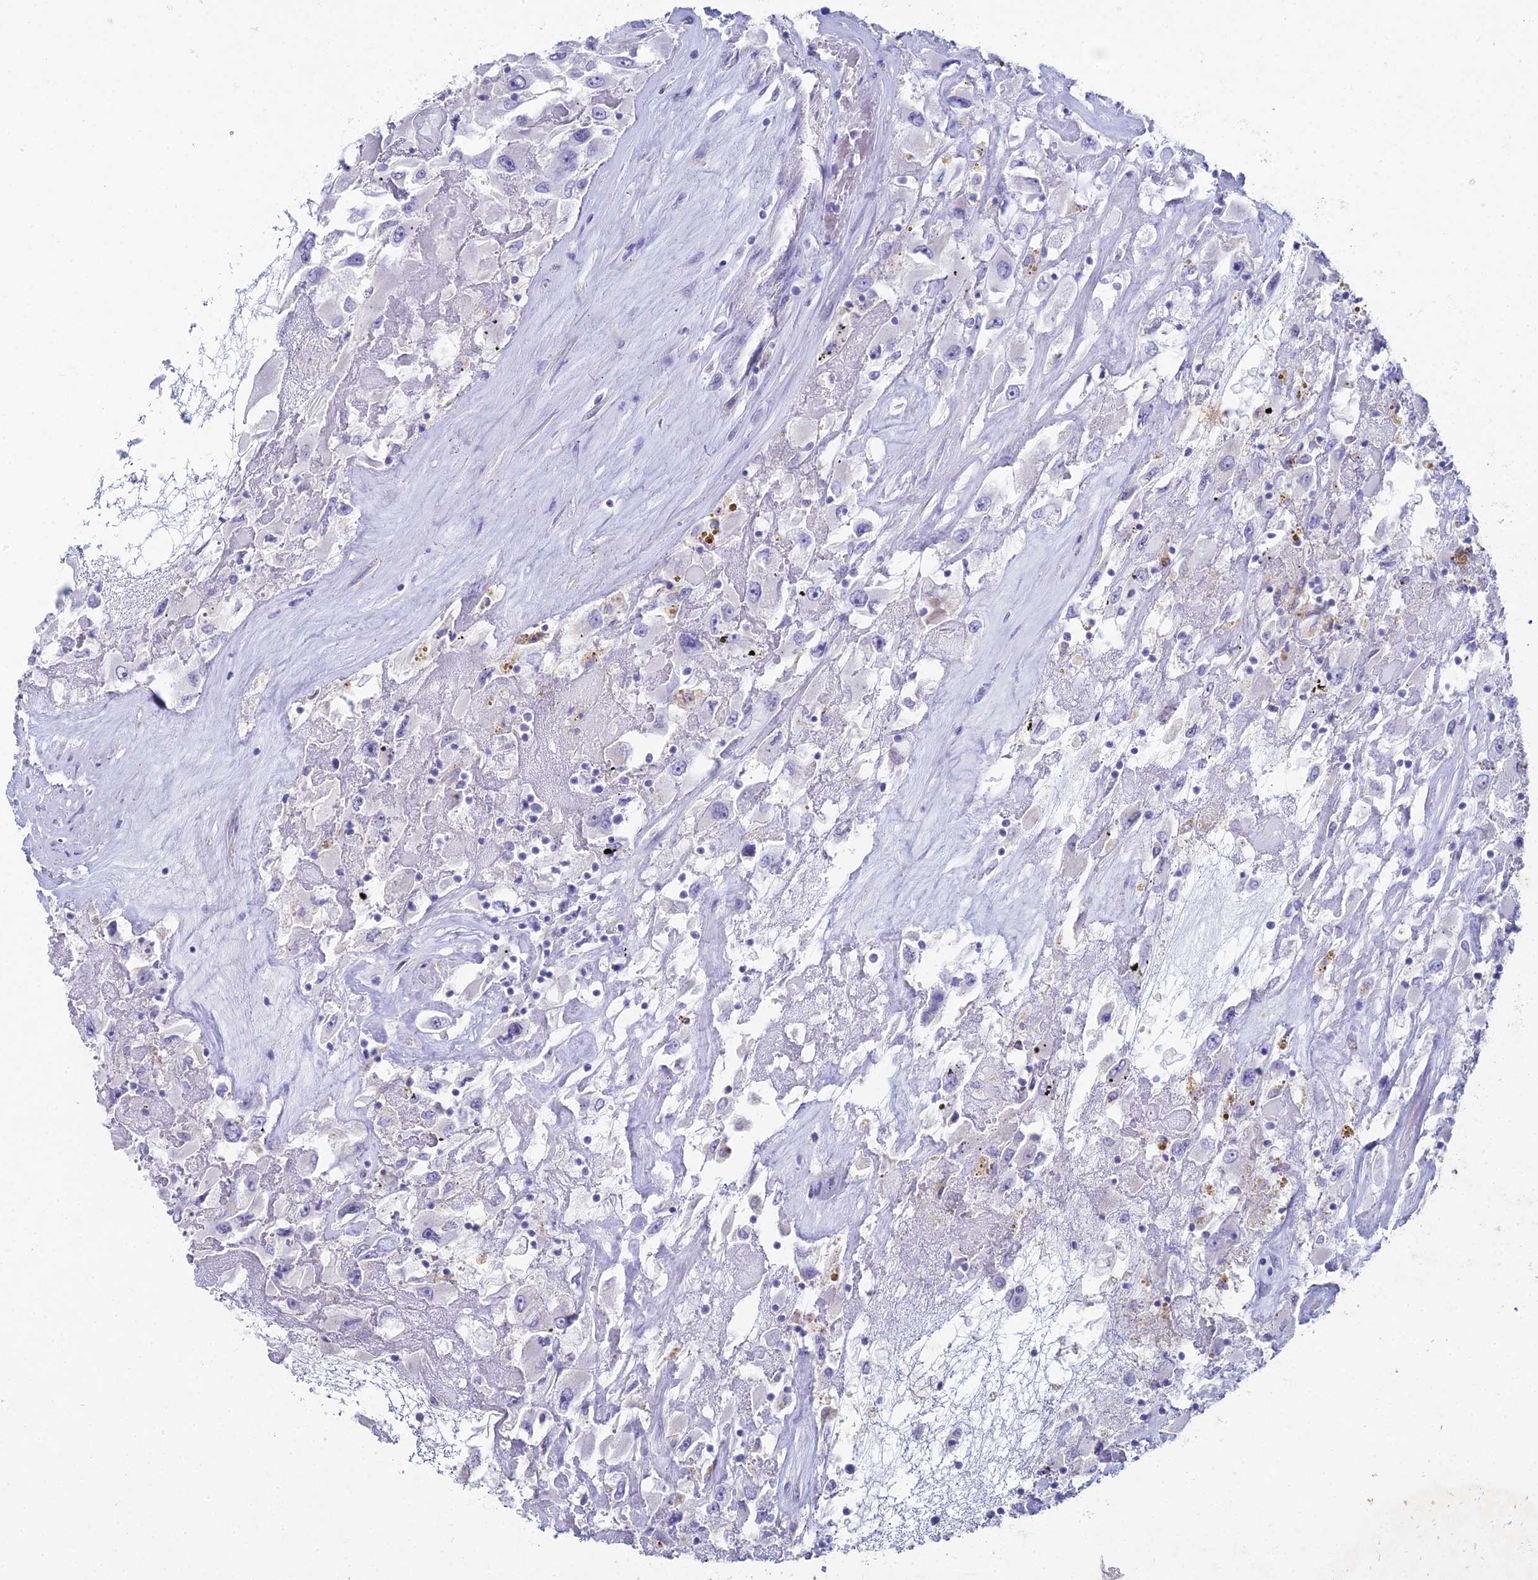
{"staining": {"intensity": "negative", "quantity": "none", "location": "none"}, "tissue": "renal cancer", "cell_type": "Tumor cells", "image_type": "cancer", "snomed": [{"axis": "morphology", "description": "Adenocarcinoma, NOS"}, {"axis": "topography", "description": "Kidney"}], "caption": "Protein analysis of renal cancer (adenocarcinoma) reveals no significant expression in tumor cells. Brightfield microscopy of immunohistochemistry (IHC) stained with DAB (3,3'-diaminobenzidine) (brown) and hematoxylin (blue), captured at high magnification.", "gene": "NCAM1", "patient": {"sex": "female", "age": 52}}